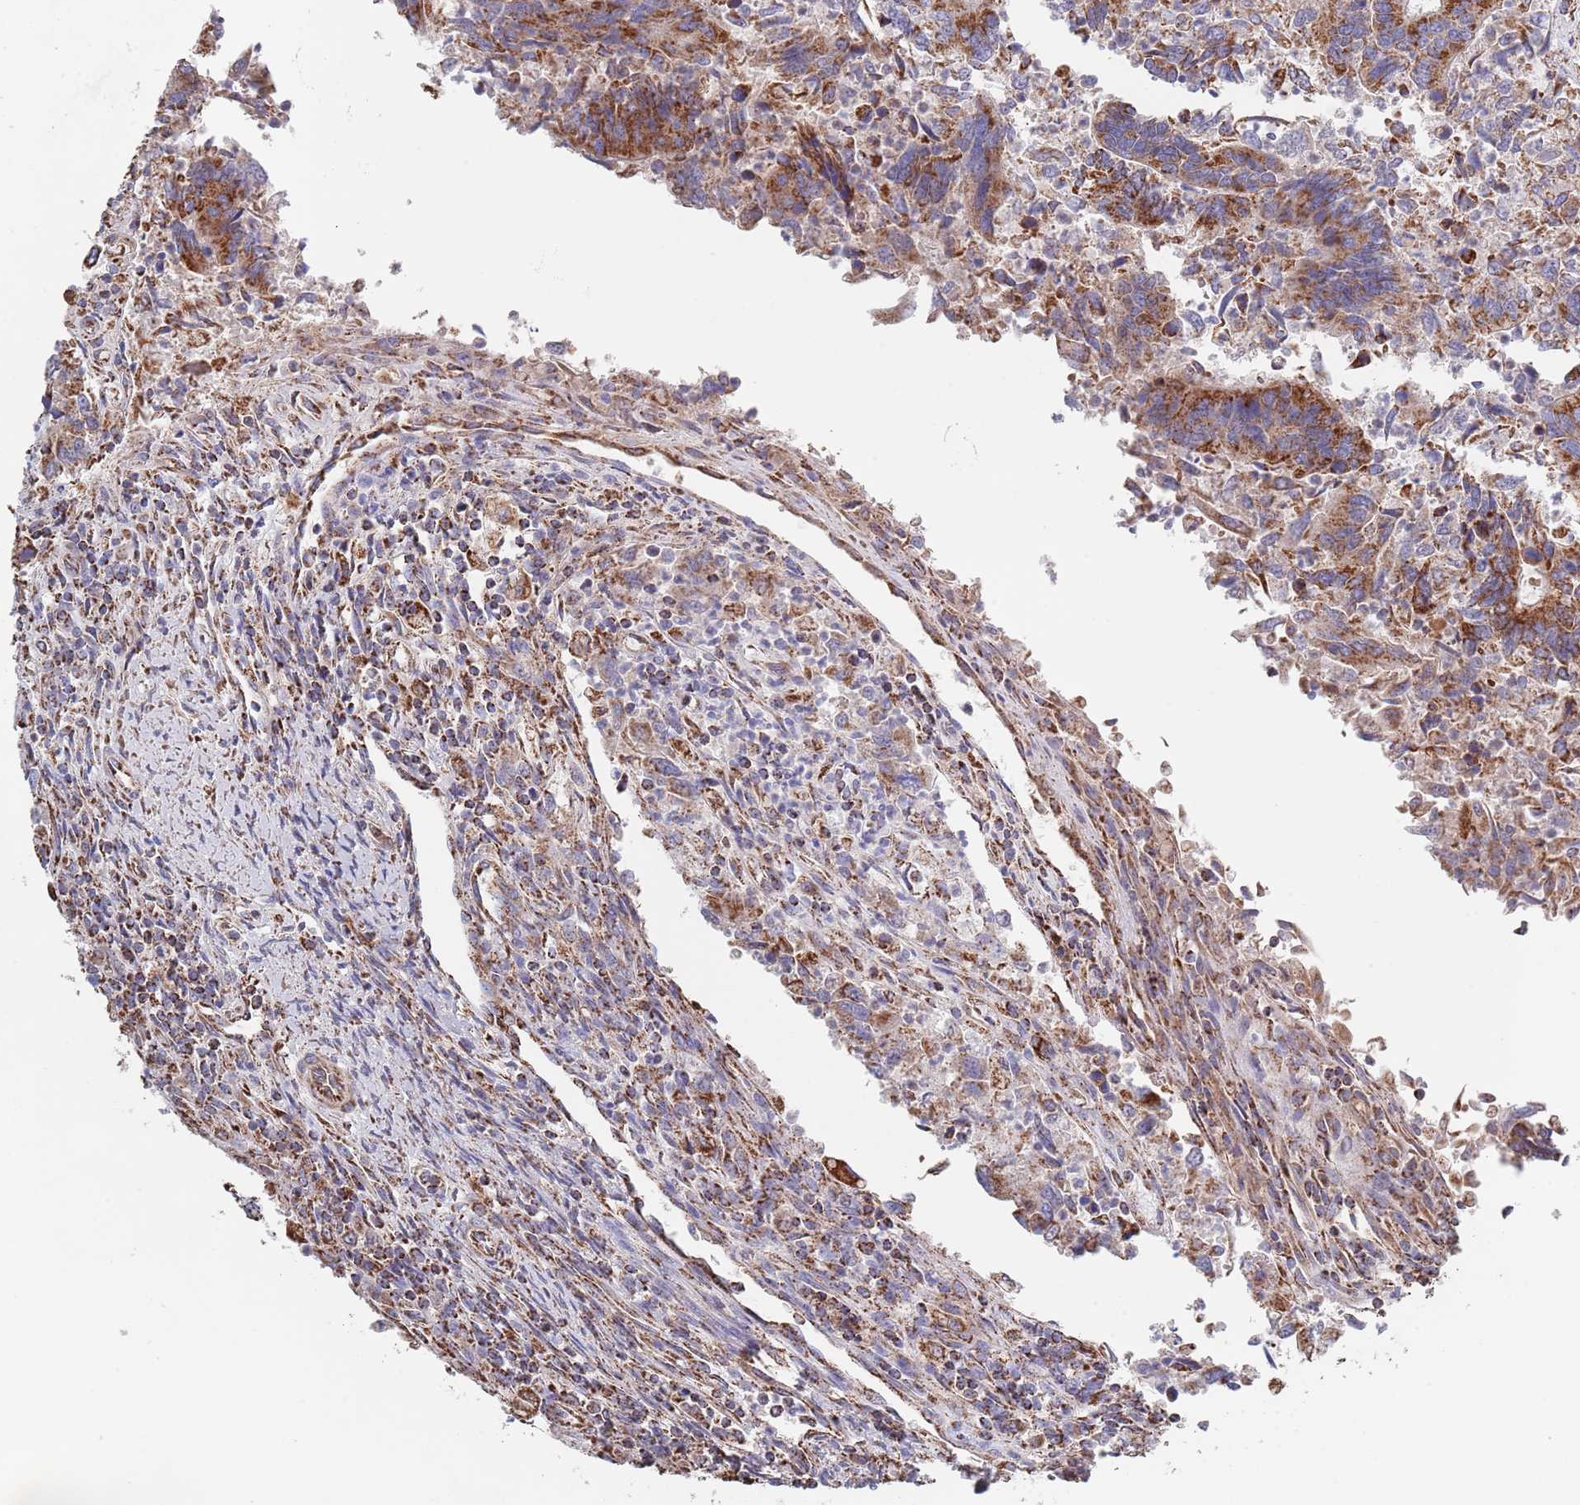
{"staining": {"intensity": "strong", "quantity": ">75%", "location": "cytoplasmic/membranous"}, "tissue": "colorectal cancer", "cell_type": "Tumor cells", "image_type": "cancer", "snomed": [{"axis": "morphology", "description": "Adenocarcinoma, NOS"}, {"axis": "topography", "description": "Colon"}], "caption": "DAB immunohistochemical staining of colorectal adenocarcinoma displays strong cytoplasmic/membranous protein staining in approximately >75% of tumor cells.", "gene": "PGP", "patient": {"sex": "female", "age": 67}}